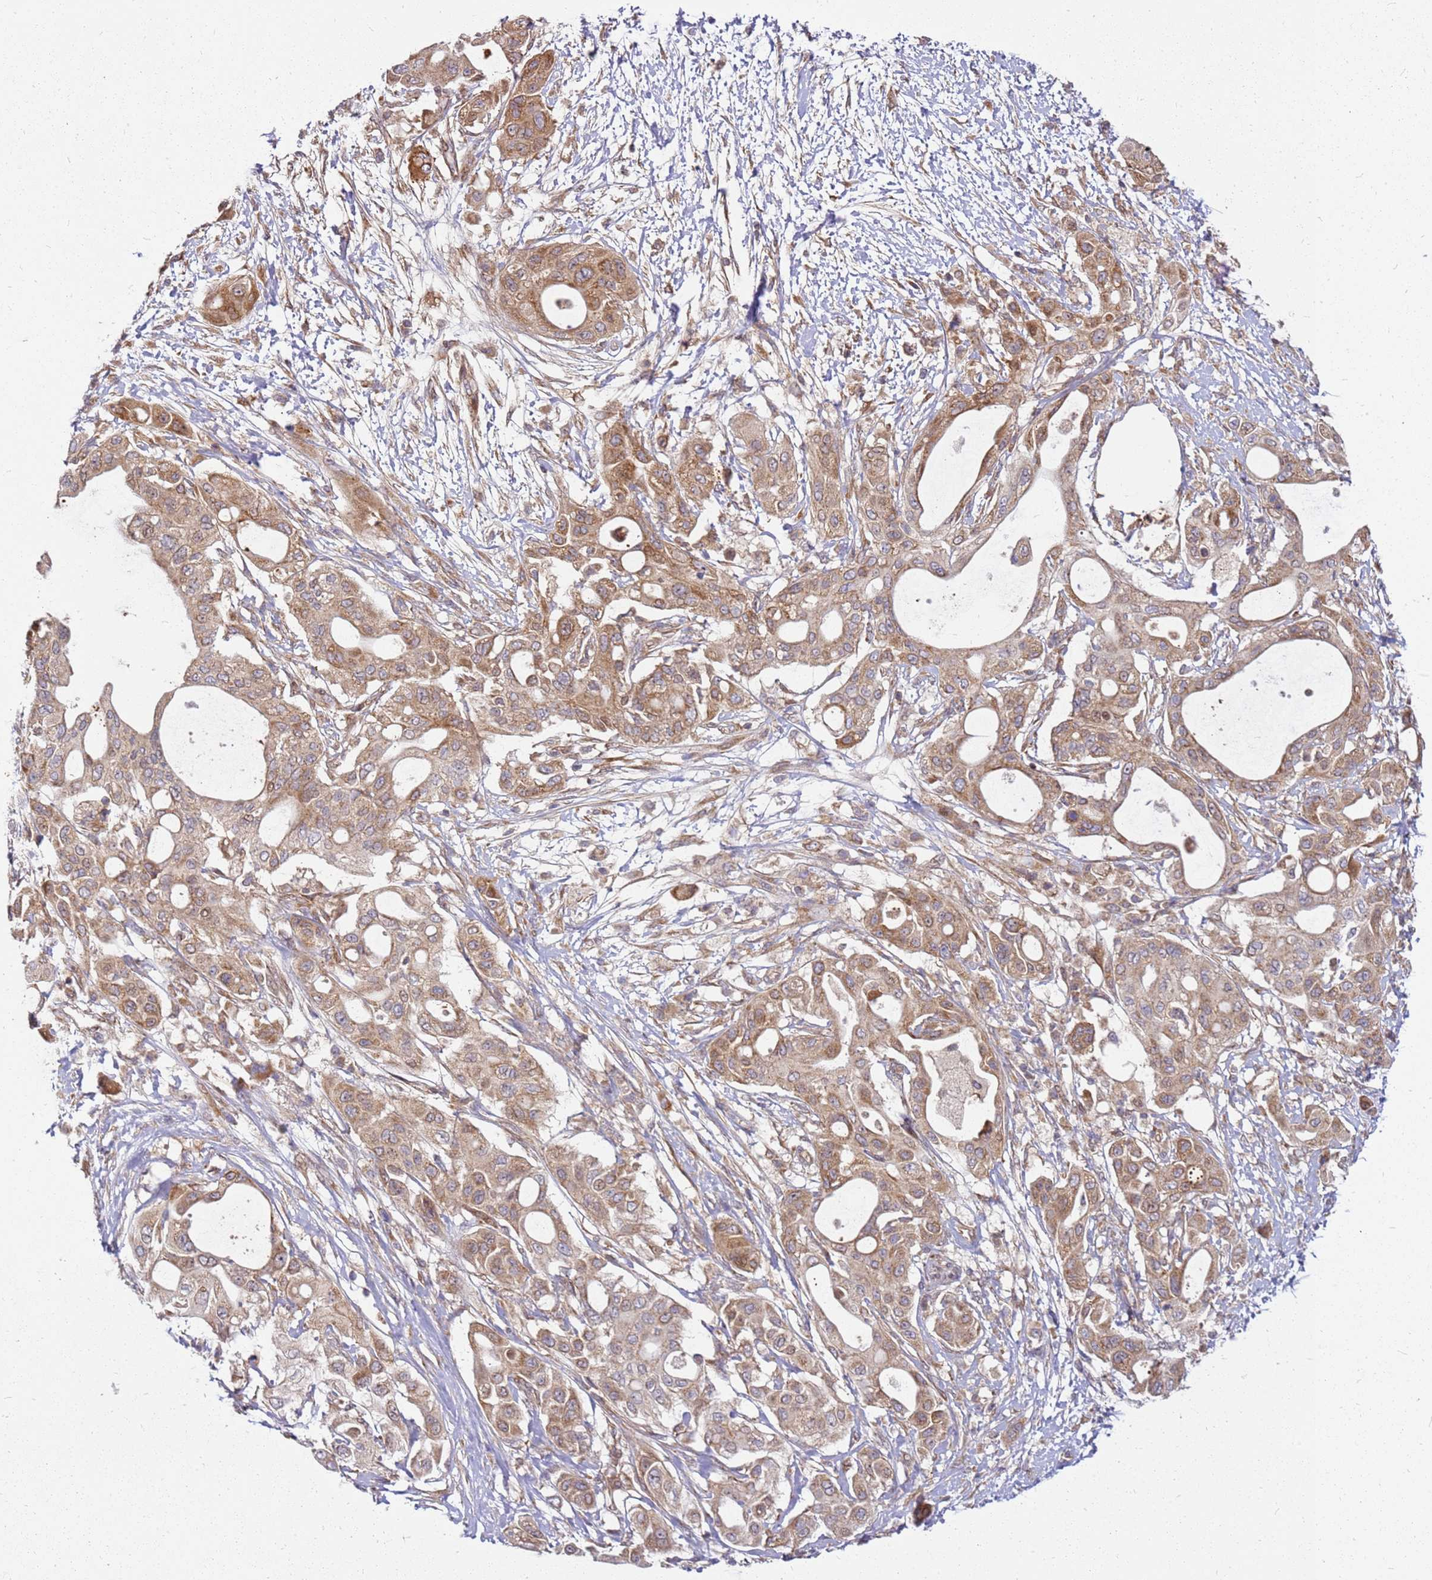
{"staining": {"intensity": "moderate", "quantity": ">75%", "location": "cytoplasmic/membranous"}, "tissue": "pancreatic cancer", "cell_type": "Tumor cells", "image_type": "cancer", "snomed": [{"axis": "morphology", "description": "Adenocarcinoma, NOS"}, {"axis": "topography", "description": "Pancreas"}], "caption": "Immunohistochemical staining of human pancreatic cancer demonstrates medium levels of moderate cytoplasmic/membranous staining in approximately >75% of tumor cells. The protein of interest is stained brown, and the nuclei are stained in blue (DAB (3,3'-diaminobenzidine) IHC with brightfield microscopy, high magnification).", "gene": "CCDC159", "patient": {"sex": "male", "age": 68}}